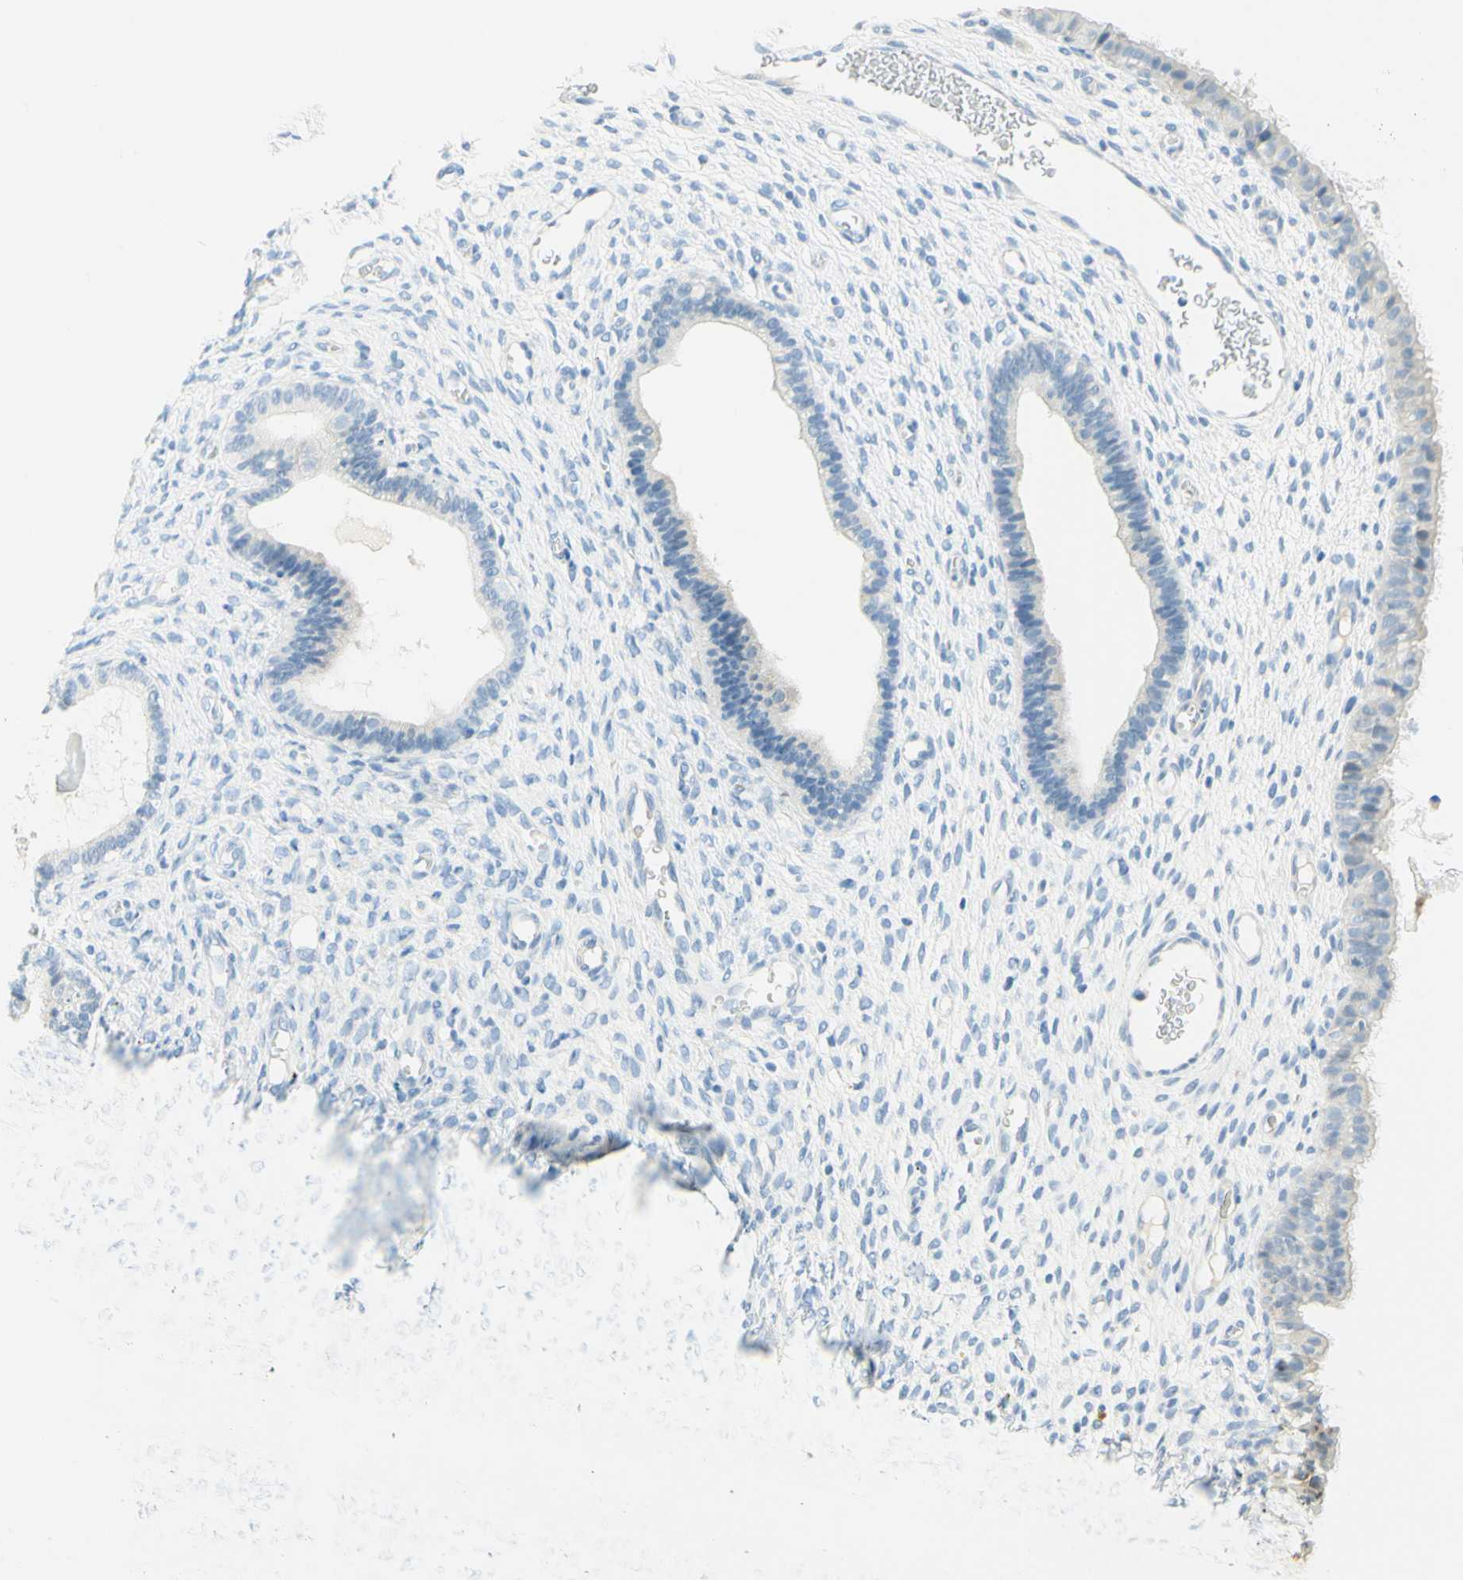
{"staining": {"intensity": "negative", "quantity": "none", "location": "none"}, "tissue": "endometrium", "cell_type": "Cells in endometrial stroma", "image_type": "normal", "snomed": [{"axis": "morphology", "description": "Normal tissue, NOS"}, {"axis": "topography", "description": "Endometrium"}], "caption": "Protein analysis of benign endometrium demonstrates no significant expression in cells in endometrial stroma. Brightfield microscopy of IHC stained with DAB (3,3'-diaminobenzidine) (brown) and hematoxylin (blue), captured at high magnification.", "gene": "TMEM132D", "patient": {"sex": "female", "age": 61}}